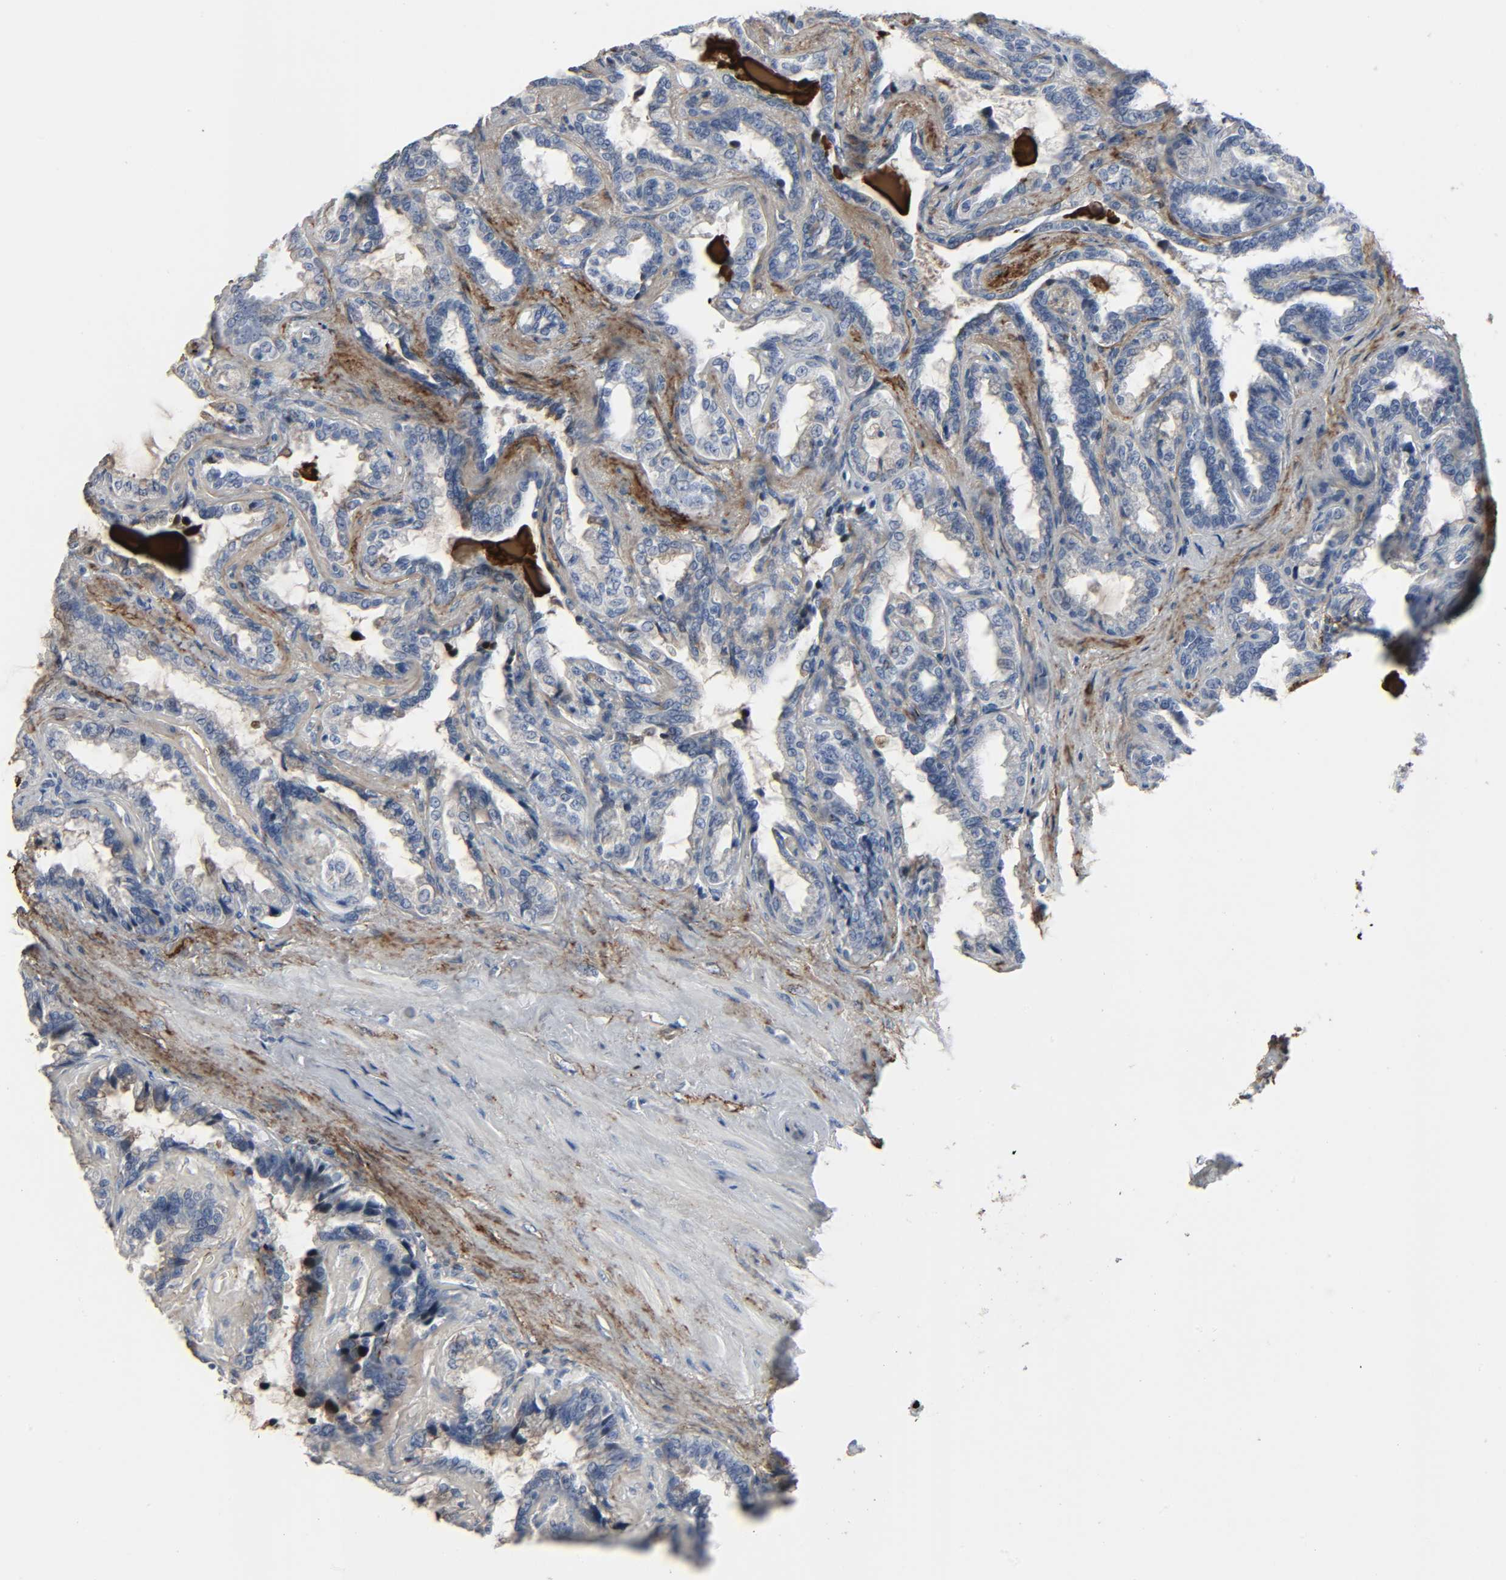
{"staining": {"intensity": "weak", "quantity": "<25%", "location": "cytoplasmic/membranous"}, "tissue": "seminal vesicle", "cell_type": "Glandular cells", "image_type": "normal", "snomed": [{"axis": "morphology", "description": "Normal tissue, NOS"}, {"axis": "morphology", "description": "Inflammation, NOS"}, {"axis": "topography", "description": "Urinary bladder"}, {"axis": "topography", "description": "Prostate"}, {"axis": "topography", "description": "Seminal veicle"}], "caption": "This is an IHC micrograph of normal human seminal vesicle. There is no positivity in glandular cells.", "gene": "FBLN5", "patient": {"sex": "male", "age": 82}}